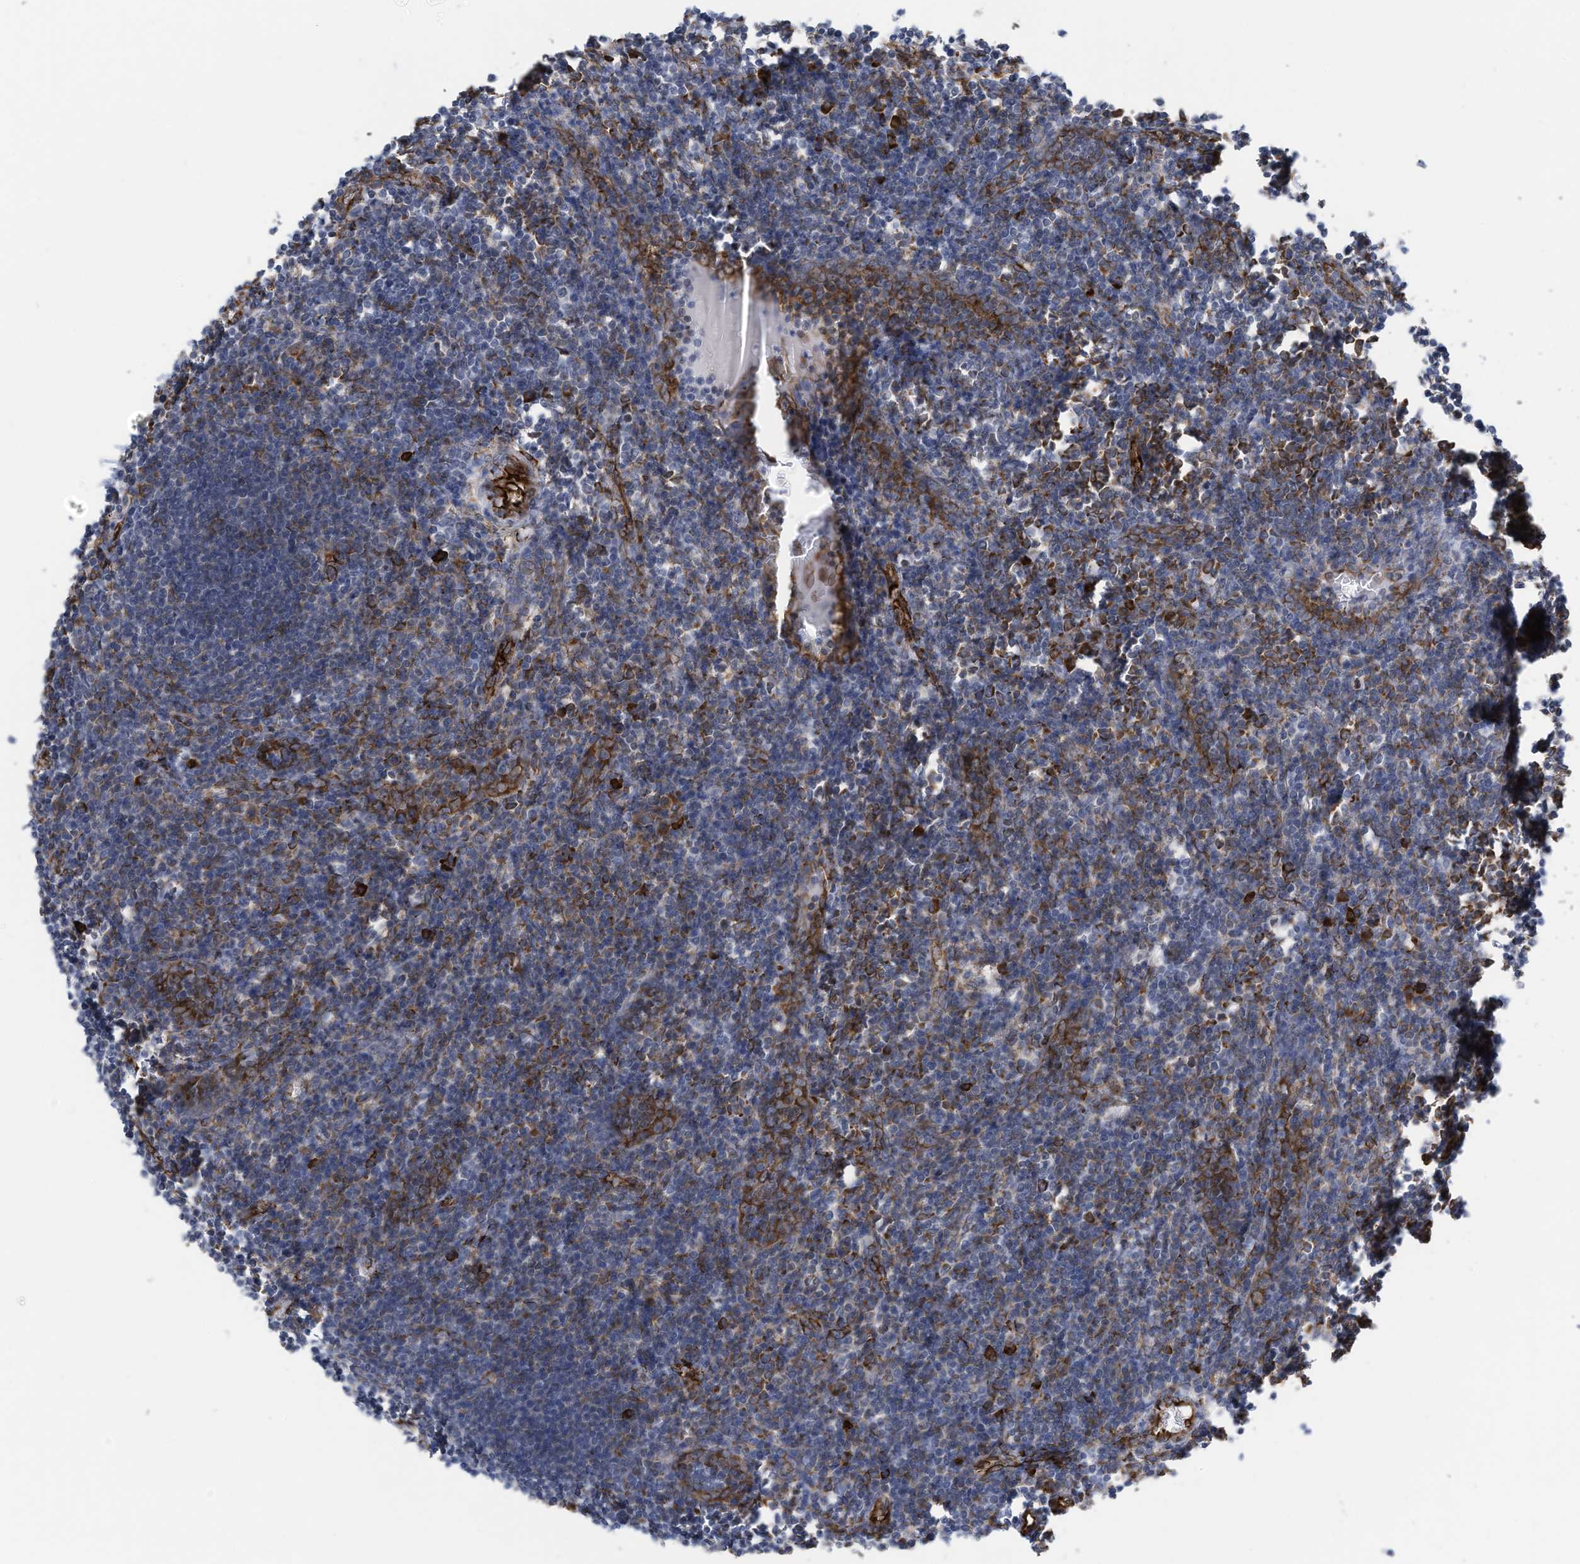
{"staining": {"intensity": "strong", "quantity": "<25%", "location": "cytoplasmic/membranous"}, "tissue": "lymph node", "cell_type": "Germinal center cells", "image_type": "normal", "snomed": [{"axis": "morphology", "description": "Normal tissue, NOS"}, {"axis": "morphology", "description": "Malignant melanoma, Metastatic site"}, {"axis": "topography", "description": "Lymph node"}], "caption": "This photomicrograph demonstrates immunohistochemistry (IHC) staining of unremarkable human lymph node, with medium strong cytoplasmic/membranous expression in approximately <25% of germinal center cells.", "gene": "ZBTB45", "patient": {"sex": "male", "age": 41}}